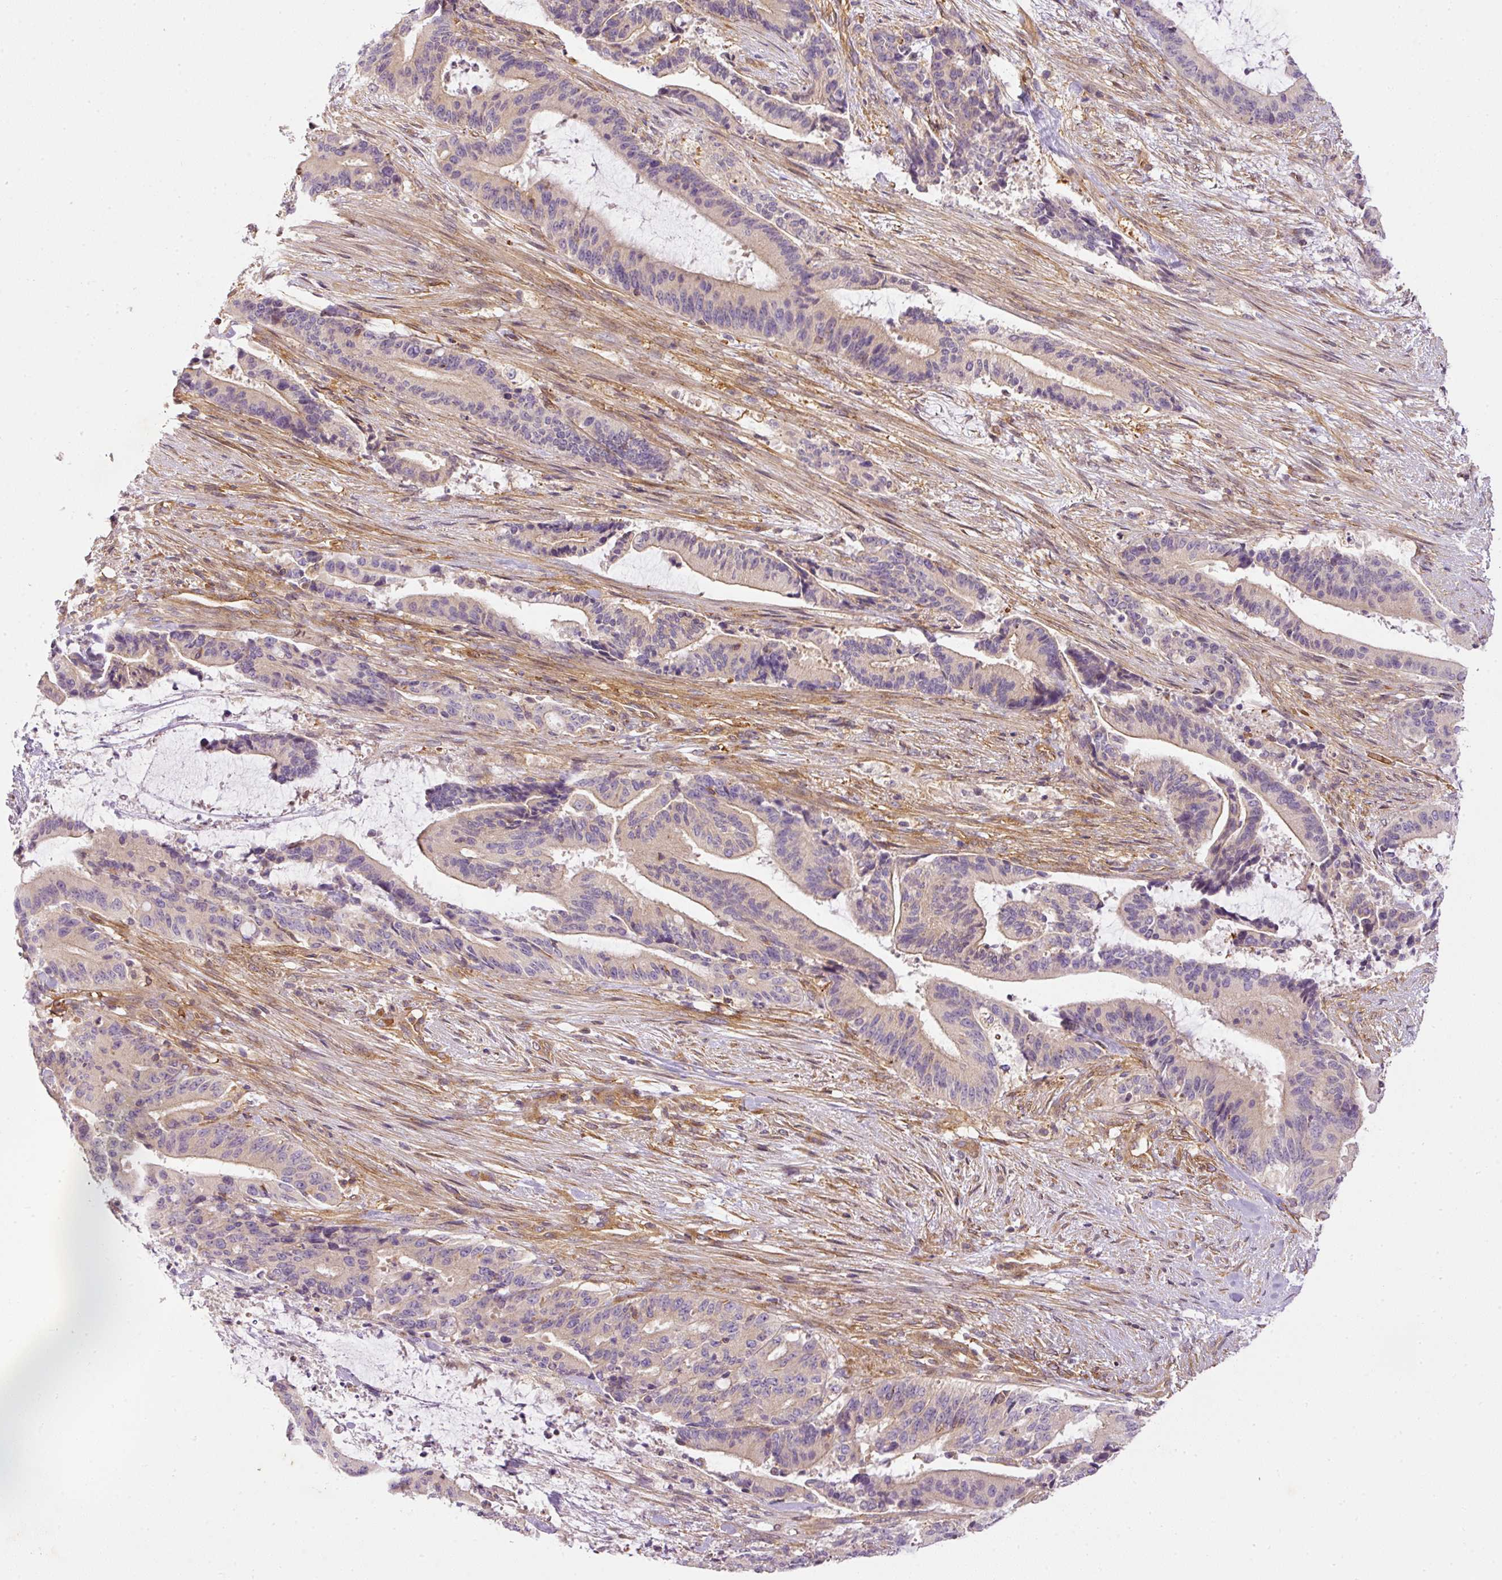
{"staining": {"intensity": "weak", "quantity": "<25%", "location": "cytoplasmic/membranous"}, "tissue": "liver cancer", "cell_type": "Tumor cells", "image_type": "cancer", "snomed": [{"axis": "morphology", "description": "Normal tissue, NOS"}, {"axis": "morphology", "description": "Cholangiocarcinoma"}, {"axis": "topography", "description": "Liver"}, {"axis": "topography", "description": "Peripheral nerve tissue"}], "caption": "Immunohistochemistry photomicrograph of neoplastic tissue: human liver cancer (cholangiocarcinoma) stained with DAB (3,3'-diaminobenzidine) reveals no significant protein staining in tumor cells.", "gene": "TBC1D2B", "patient": {"sex": "female", "age": 73}}